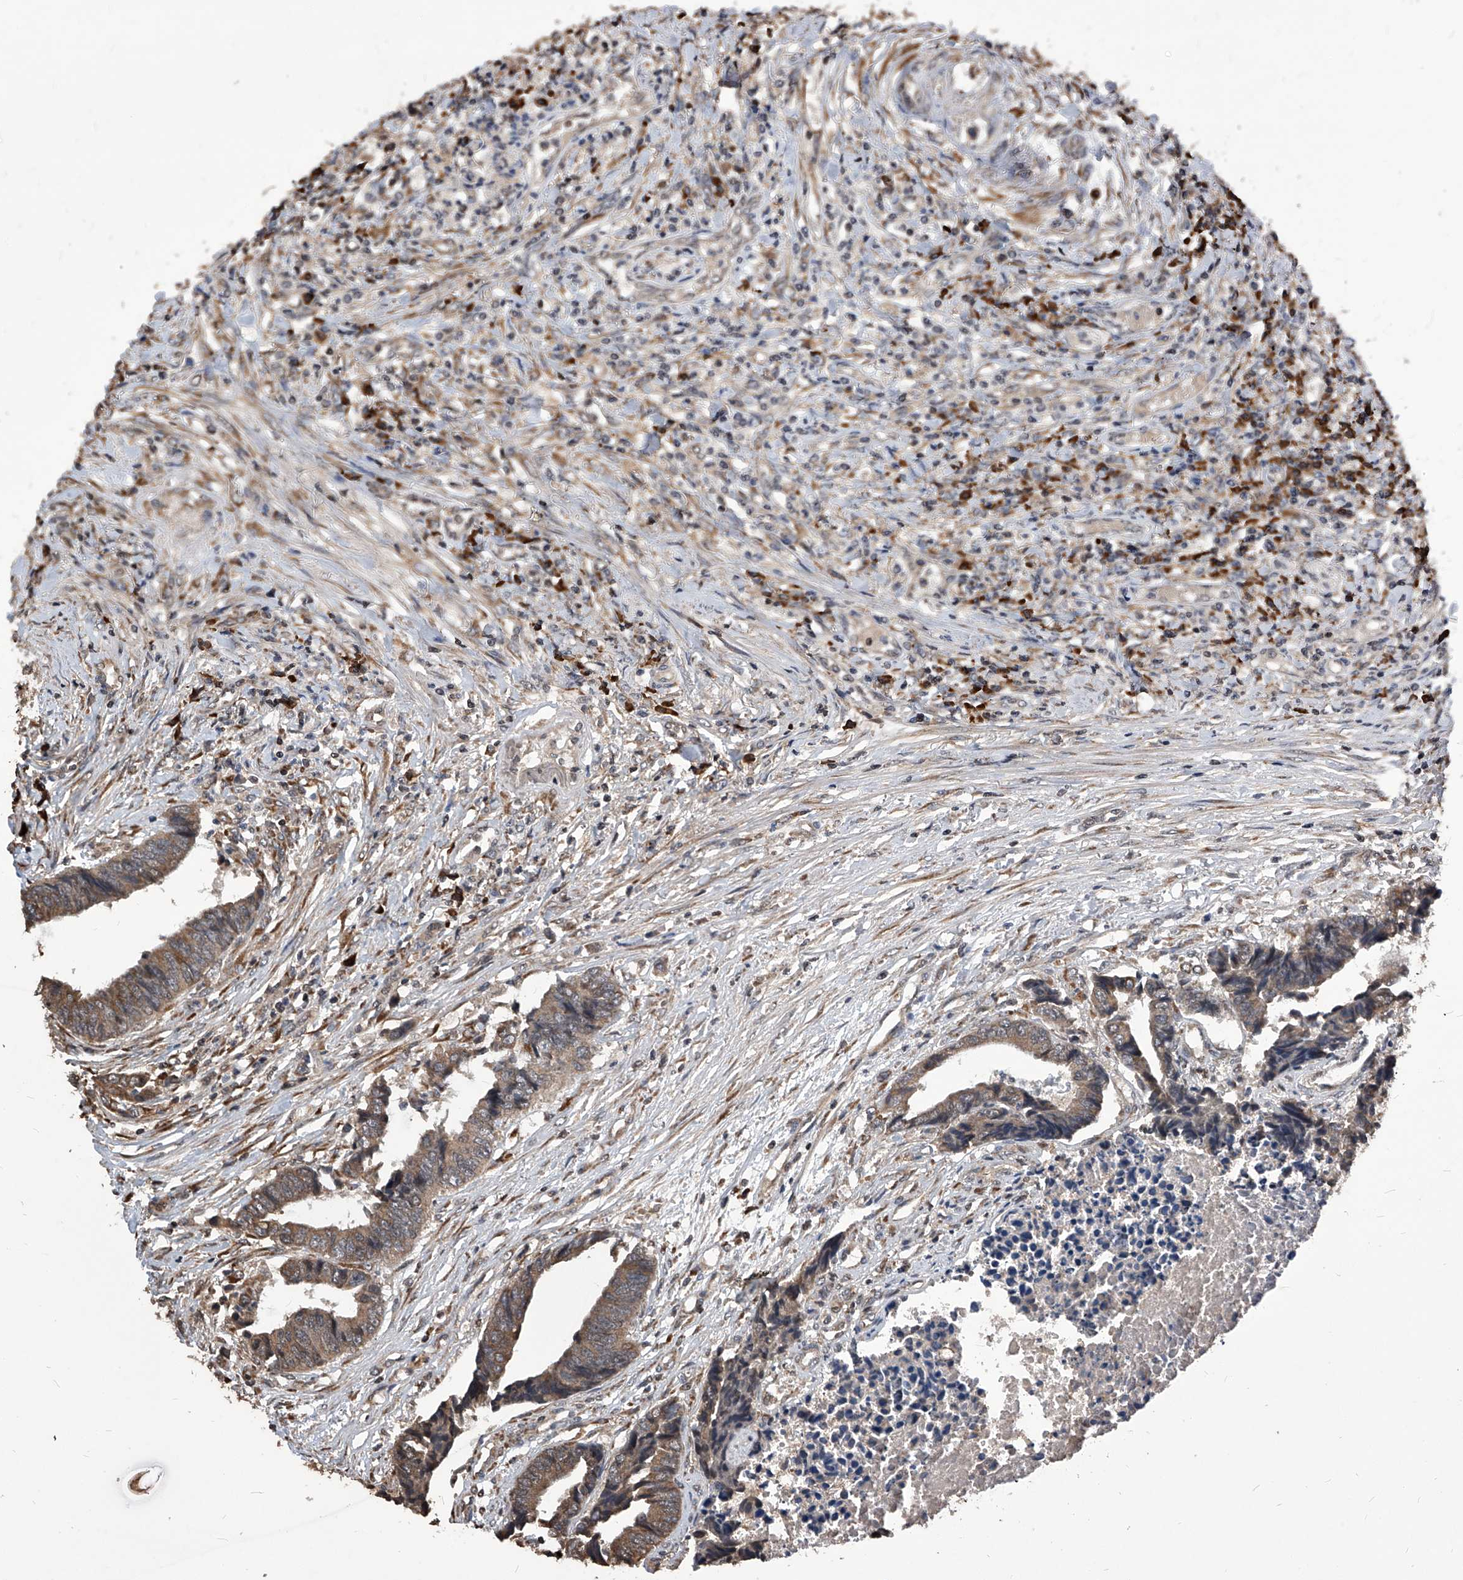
{"staining": {"intensity": "moderate", "quantity": ">75%", "location": "cytoplasmic/membranous"}, "tissue": "colorectal cancer", "cell_type": "Tumor cells", "image_type": "cancer", "snomed": [{"axis": "morphology", "description": "Adenocarcinoma, NOS"}, {"axis": "topography", "description": "Rectum"}], "caption": "The image shows immunohistochemical staining of adenocarcinoma (colorectal). There is moderate cytoplasmic/membranous positivity is identified in approximately >75% of tumor cells.", "gene": "ID1", "patient": {"sex": "male", "age": 84}}